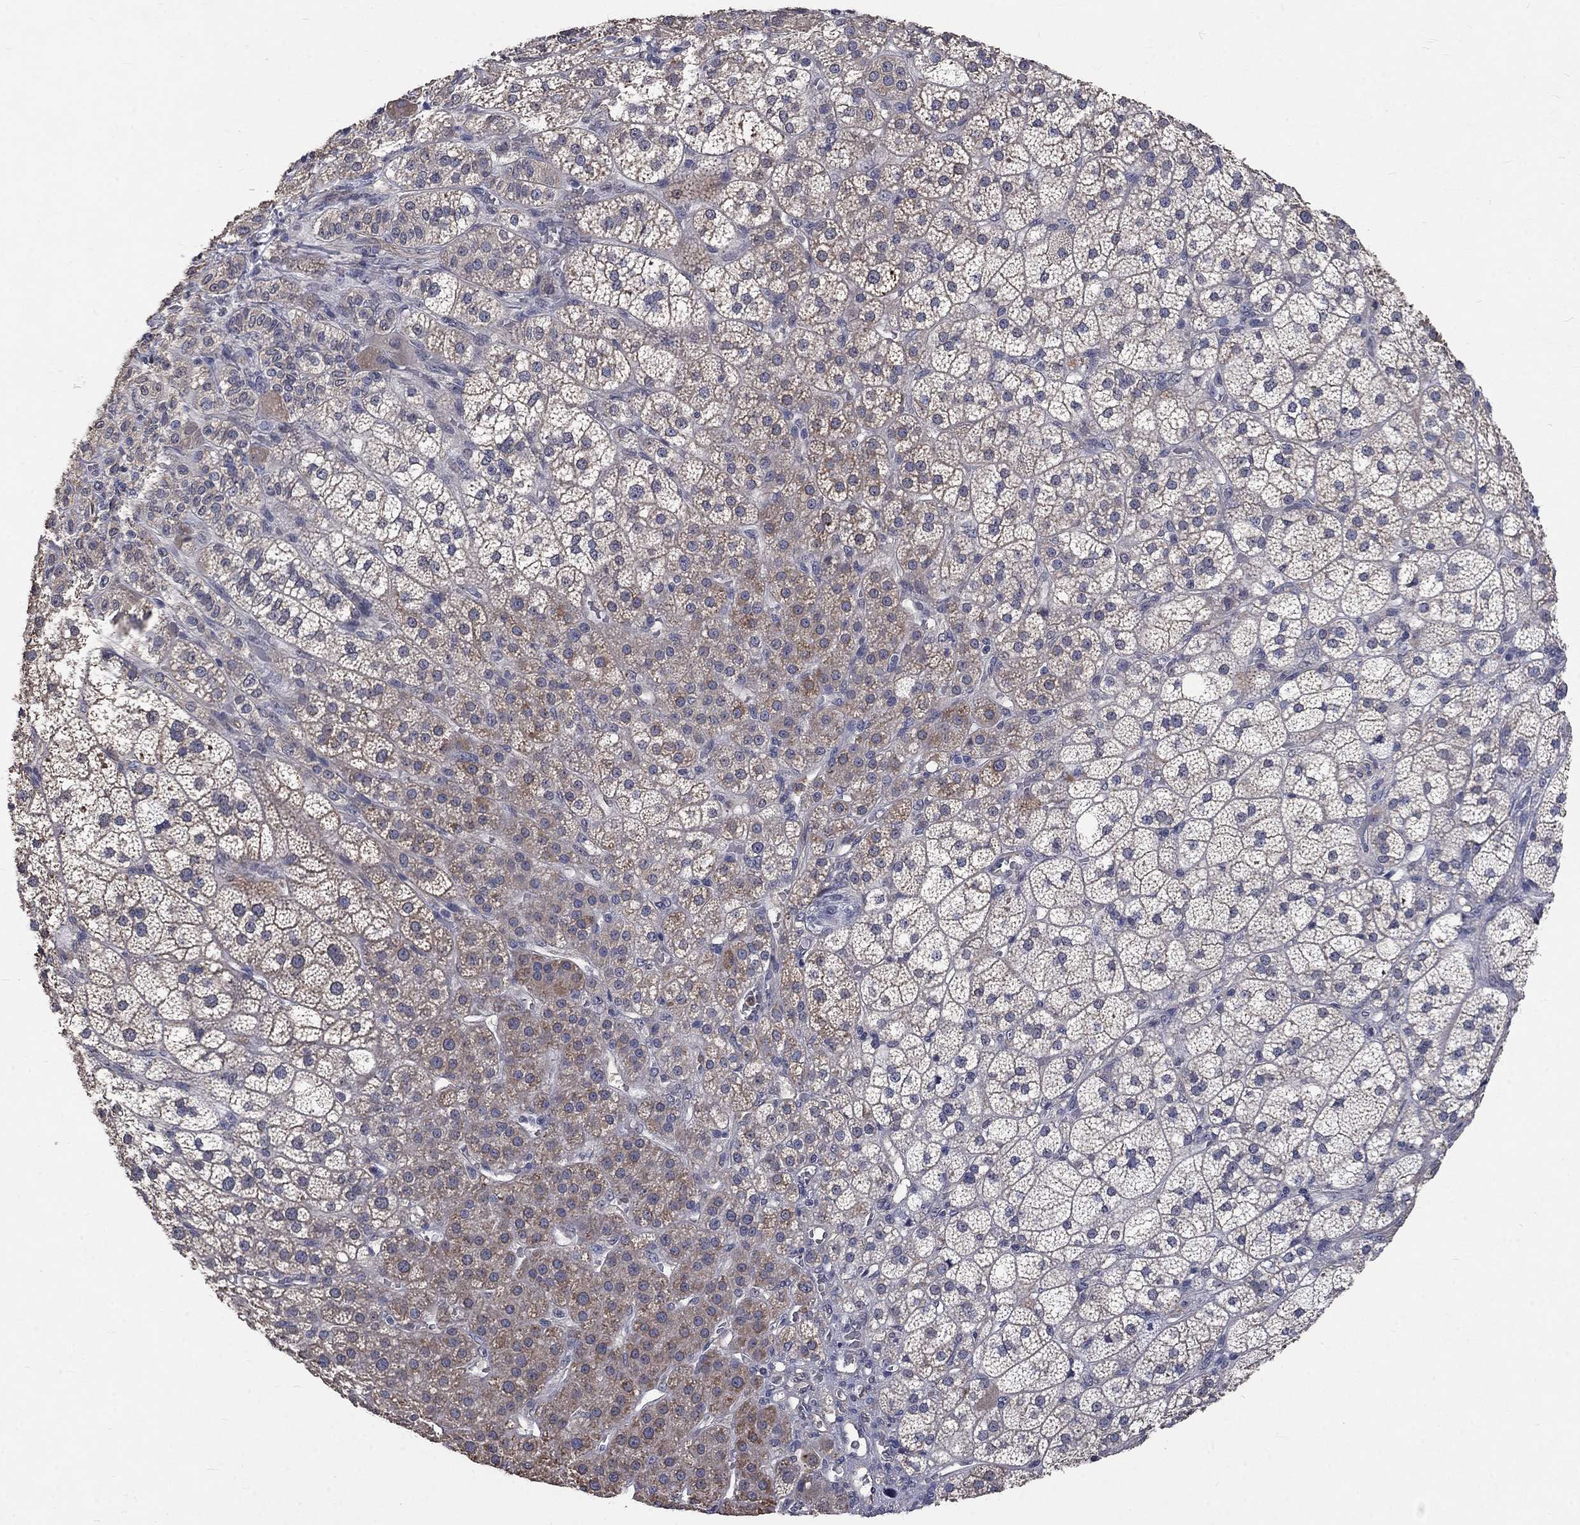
{"staining": {"intensity": "moderate", "quantity": "<25%", "location": "cytoplasmic/membranous"}, "tissue": "adrenal gland", "cell_type": "Glandular cells", "image_type": "normal", "snomed": [{"axis": "morphology", "description": "Normal tissue, NOS"}, {"axis": "topography", "description": "Adrenal gland"}], "caption": "Adrenal gland stained with a brown dye reveals moderate cytoplasmic/membranous positive staining in about <25% of glandular cells.", "gene": "CHST5", "patient": {"sex": "female", "age": 60}}